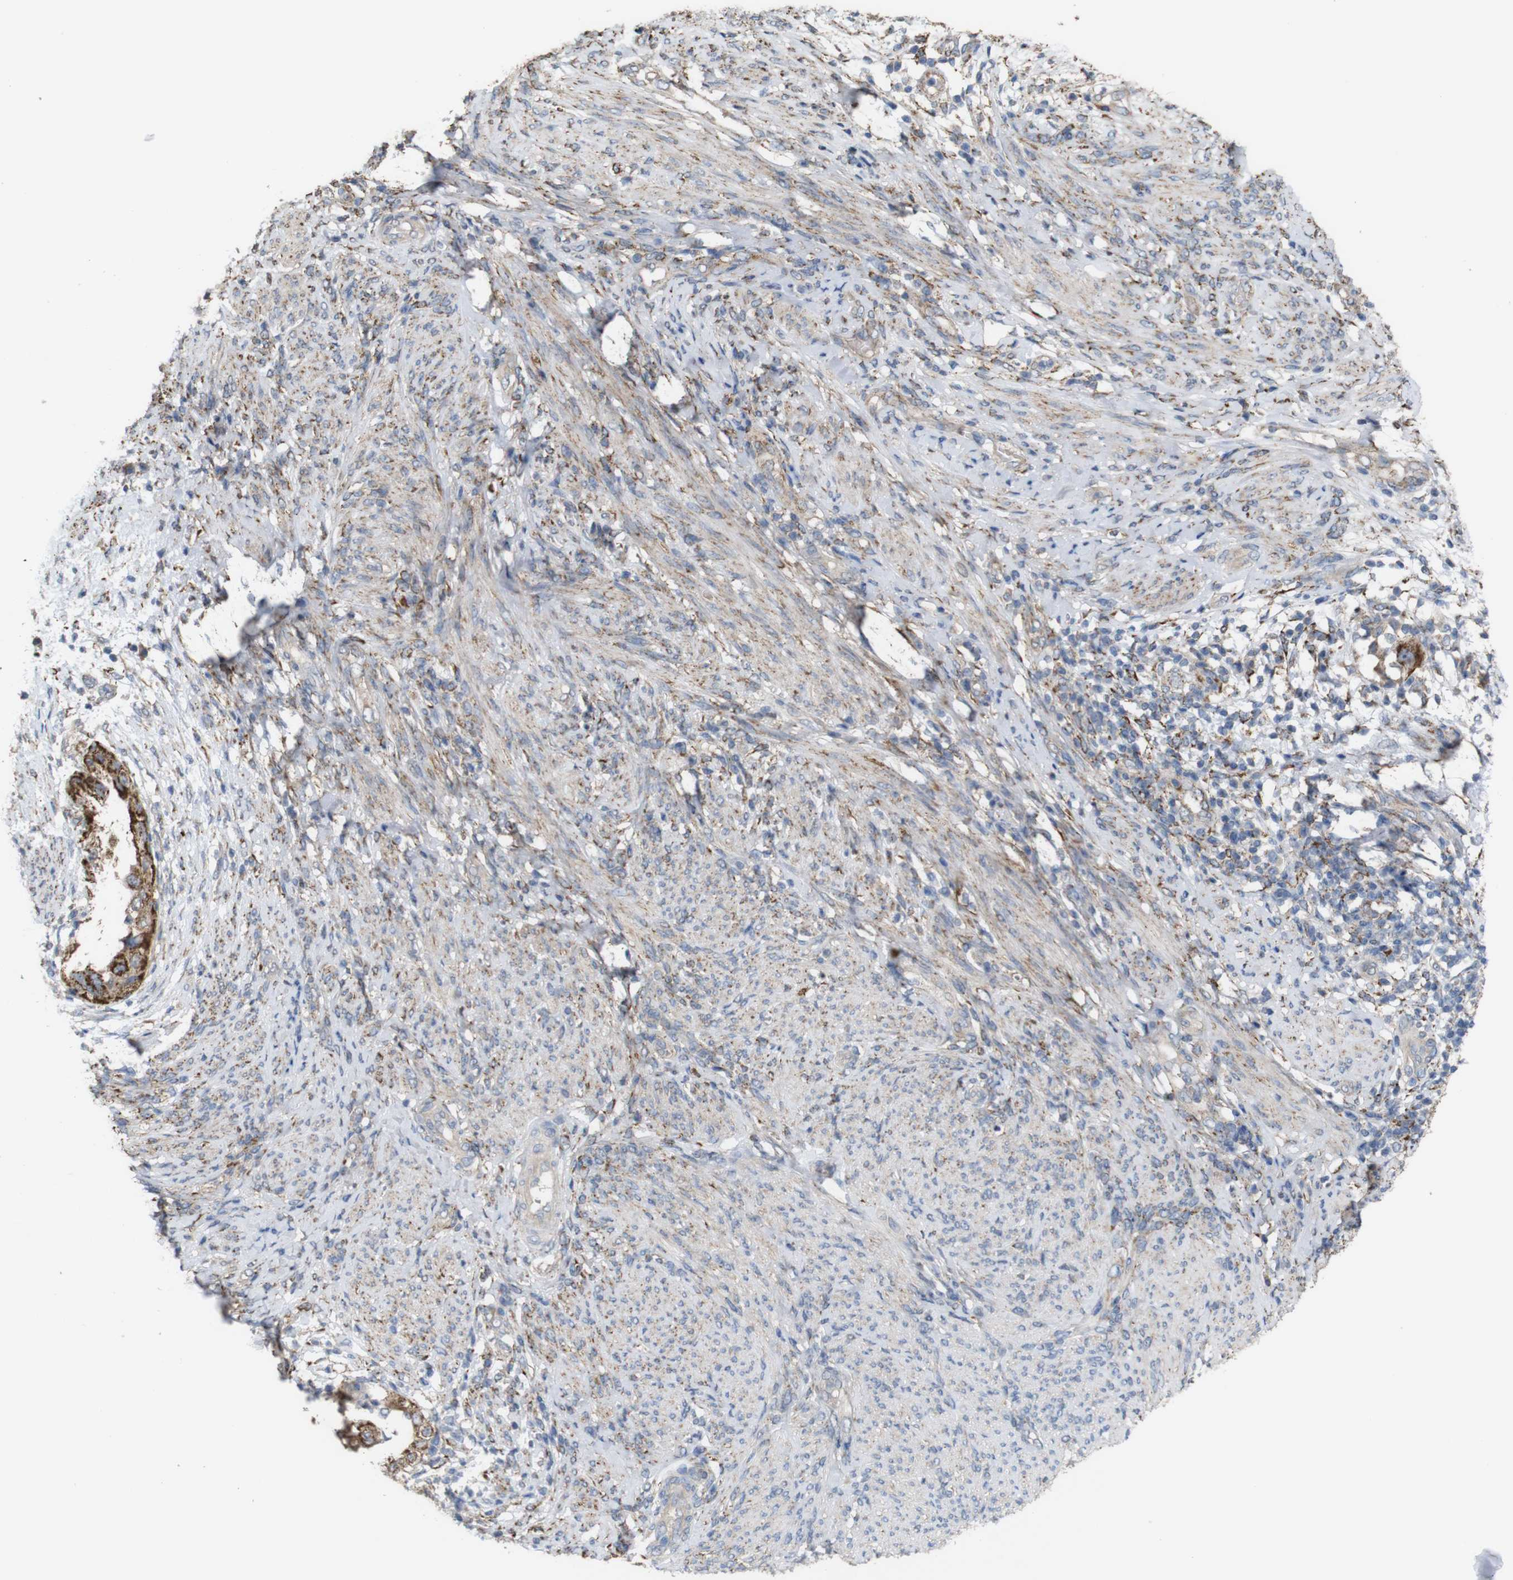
{"staining": {"intensity": "strong", "quantity": "25%-75%", "location": "cytoplasmic/membranous"}, "tissue": "endometrial cancer", "cell_type": "Tumor cells", "image_type": "cancer", "snomed": [{"axis": "morphology", "description": "Adenocarcinoma, NOS"}, {"axis": "topography", "description": "Endometrium"}], "caption": "Human endometrial cancer stained with a brown dye shows strong cytoplasmic/membranous positive positivity in about 25%-75% of tumor cells.", "gene": "PTPRR", "patient": {"sex": "female", "age": 85}}